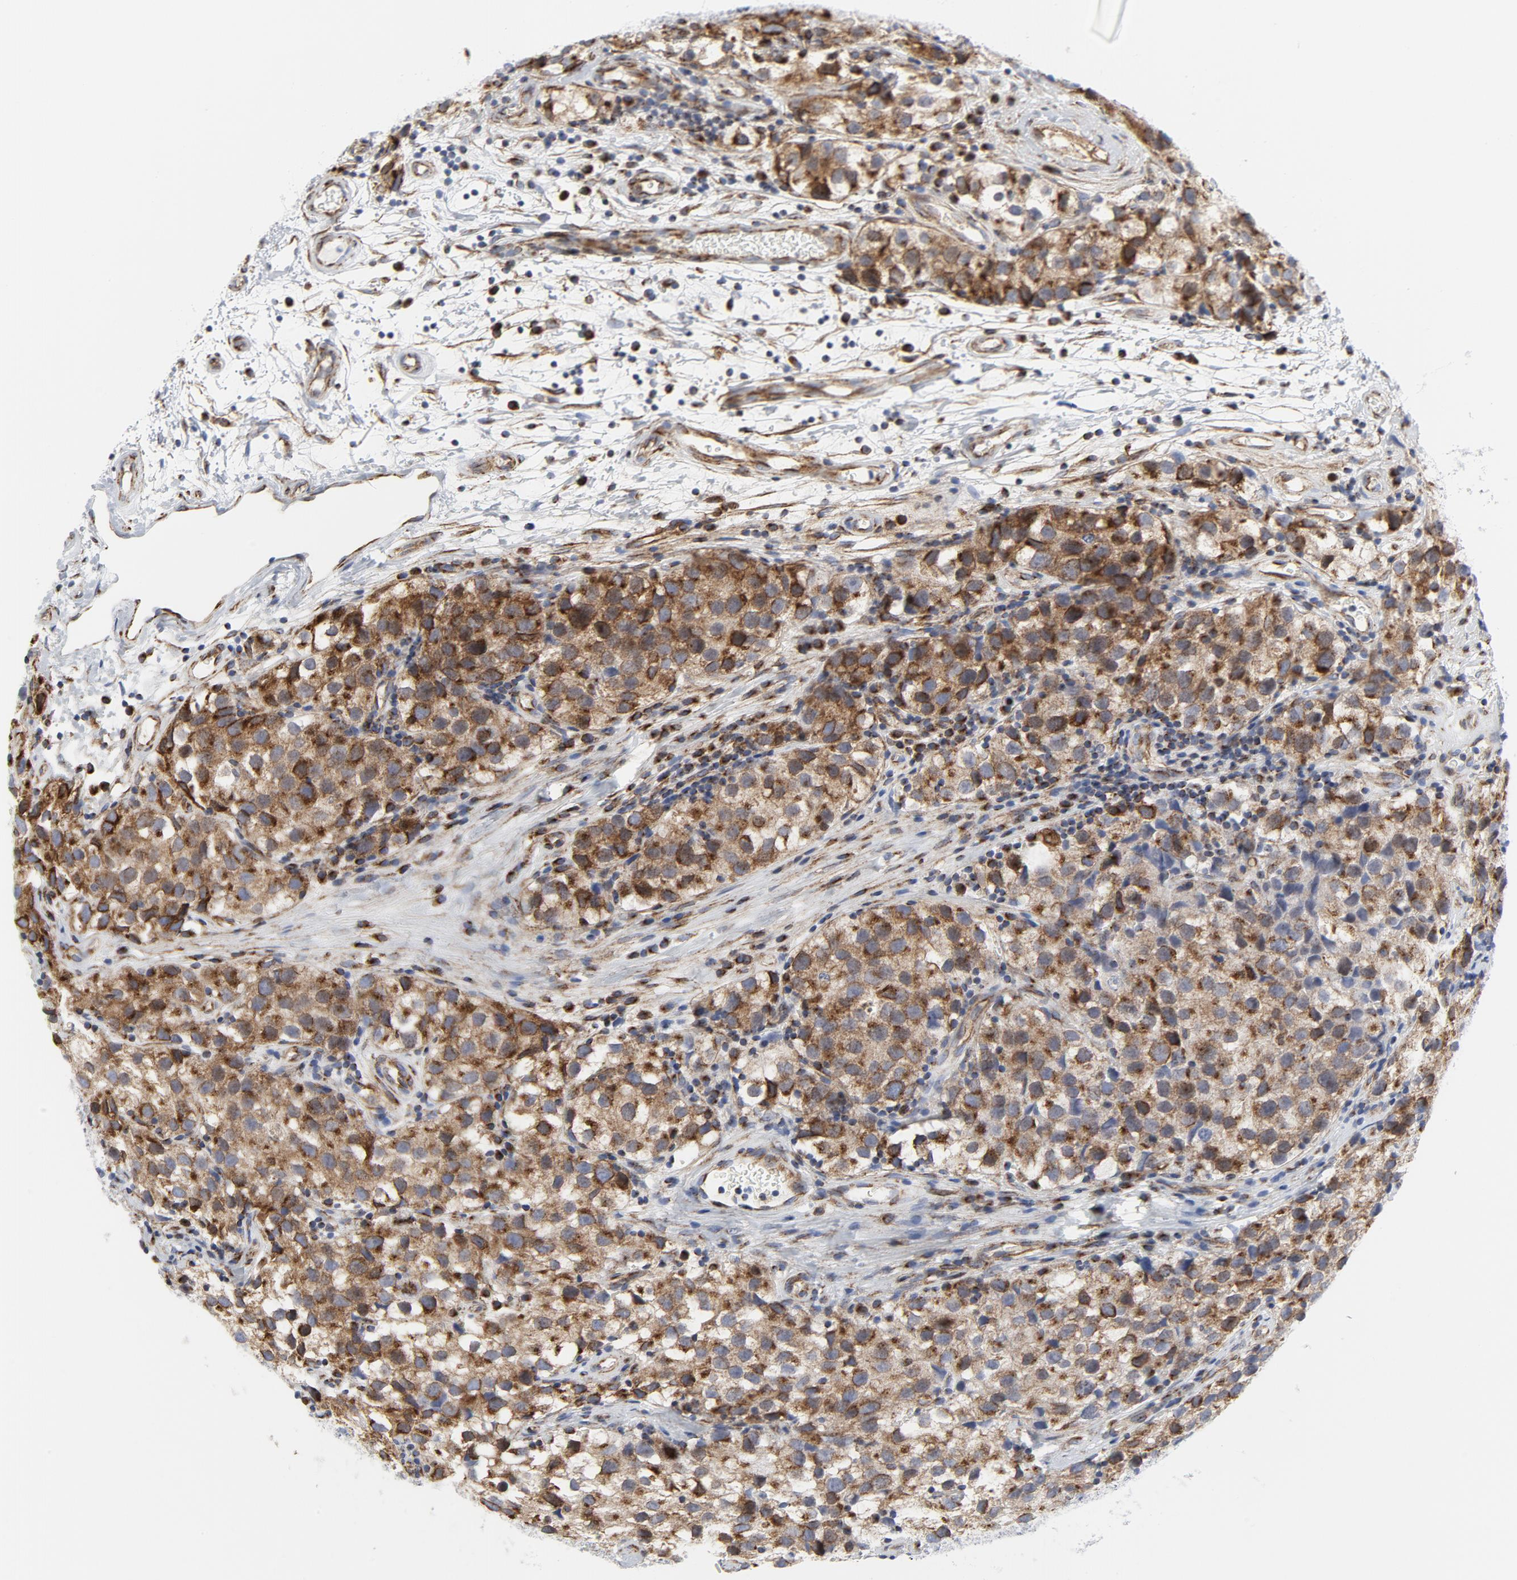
{"staining": {"intensity": "moderate", "quantity": "25%-75%", "location": "cytoplasmic/membranous"}, "tissue": "testis cancer", "cell_type": "Tumor cells", "image_type": "cancer", "snomed": [{"axis": "morphology", "description": "Seminoma, NOS"}, {"axis": "topography", "description": "Testis"}], "caption": "A micrograph of human testis cancer stained for a protein reveals moderate cytoplasmic/membranous brown staining in tumor cells.", "gene": "TUBB1", "patient": {"sex": "male", "age": 39}}